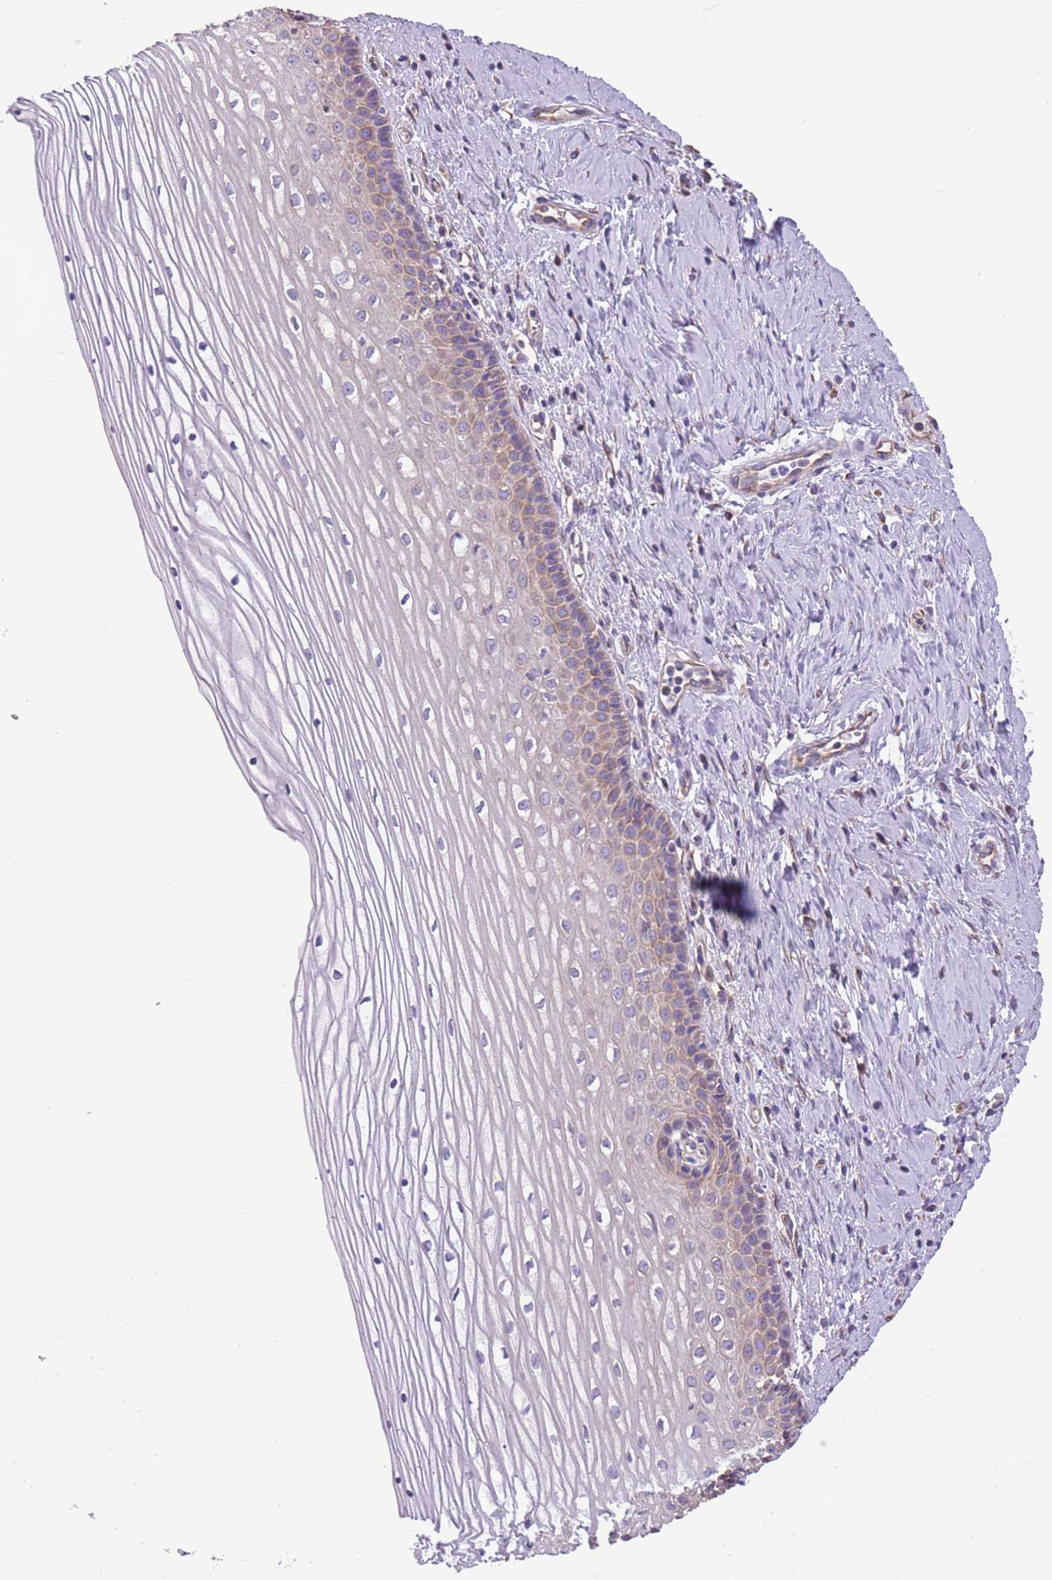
{"staining": {"intensity": "moderate", "quantity": "25%-75%", "location": "cytoplasmic/membranous"}, "tissue": "cervix", "cell_type": "Glandular cells", "image_type": "normal", "snomed": [{"axis": "morphology", "description": "Normal tissue, NOS"}, {"axis": "topography", "description": "Cervix"}], "caption": "Human cervix stained with a brown dye exhibits moderate cytoplasmic/membranous positive staining in about 25%-75% of glandular cells.", "gene": "RHOU", "patient": {"sex": "female", "age": 47}}